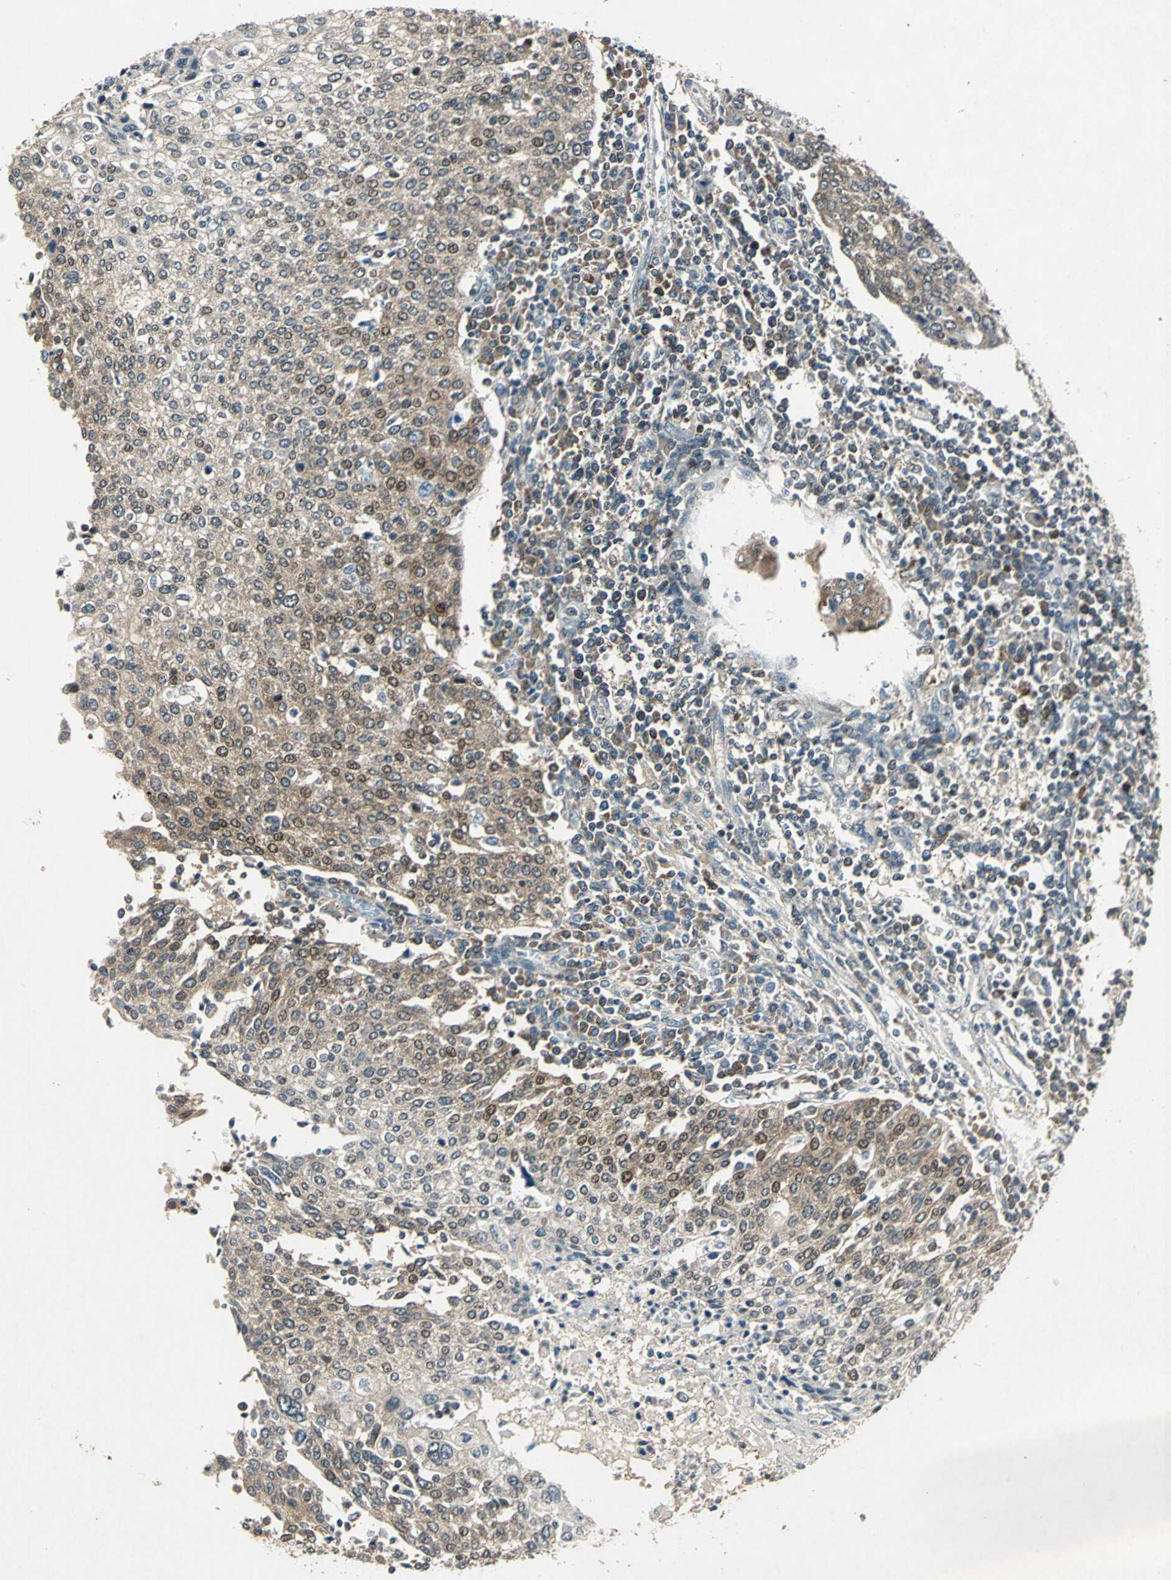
{"staining": {"intensity": "weak", "quantity": ">75%", "location": "cytoplasmic/membranous,nuclear"}, "tissue": "cervical cancer", "cell_type": "Tumor cells", "image_type": "cancer", "snomed": [{"axis": "morphology", "description": "Squamous cell carcinoma, NOS"}, {"axis": "topography", "description": "Cervix"}], "caption": "Immunohistochemical staining of squamous cell carcinoma (cervical) reveals weak cytoplasmic/membranous and nuclear protein expression in about >75% of tumor cells.", "gene": "AHSA1", "patient": {"sex": "female", "age": 40}}